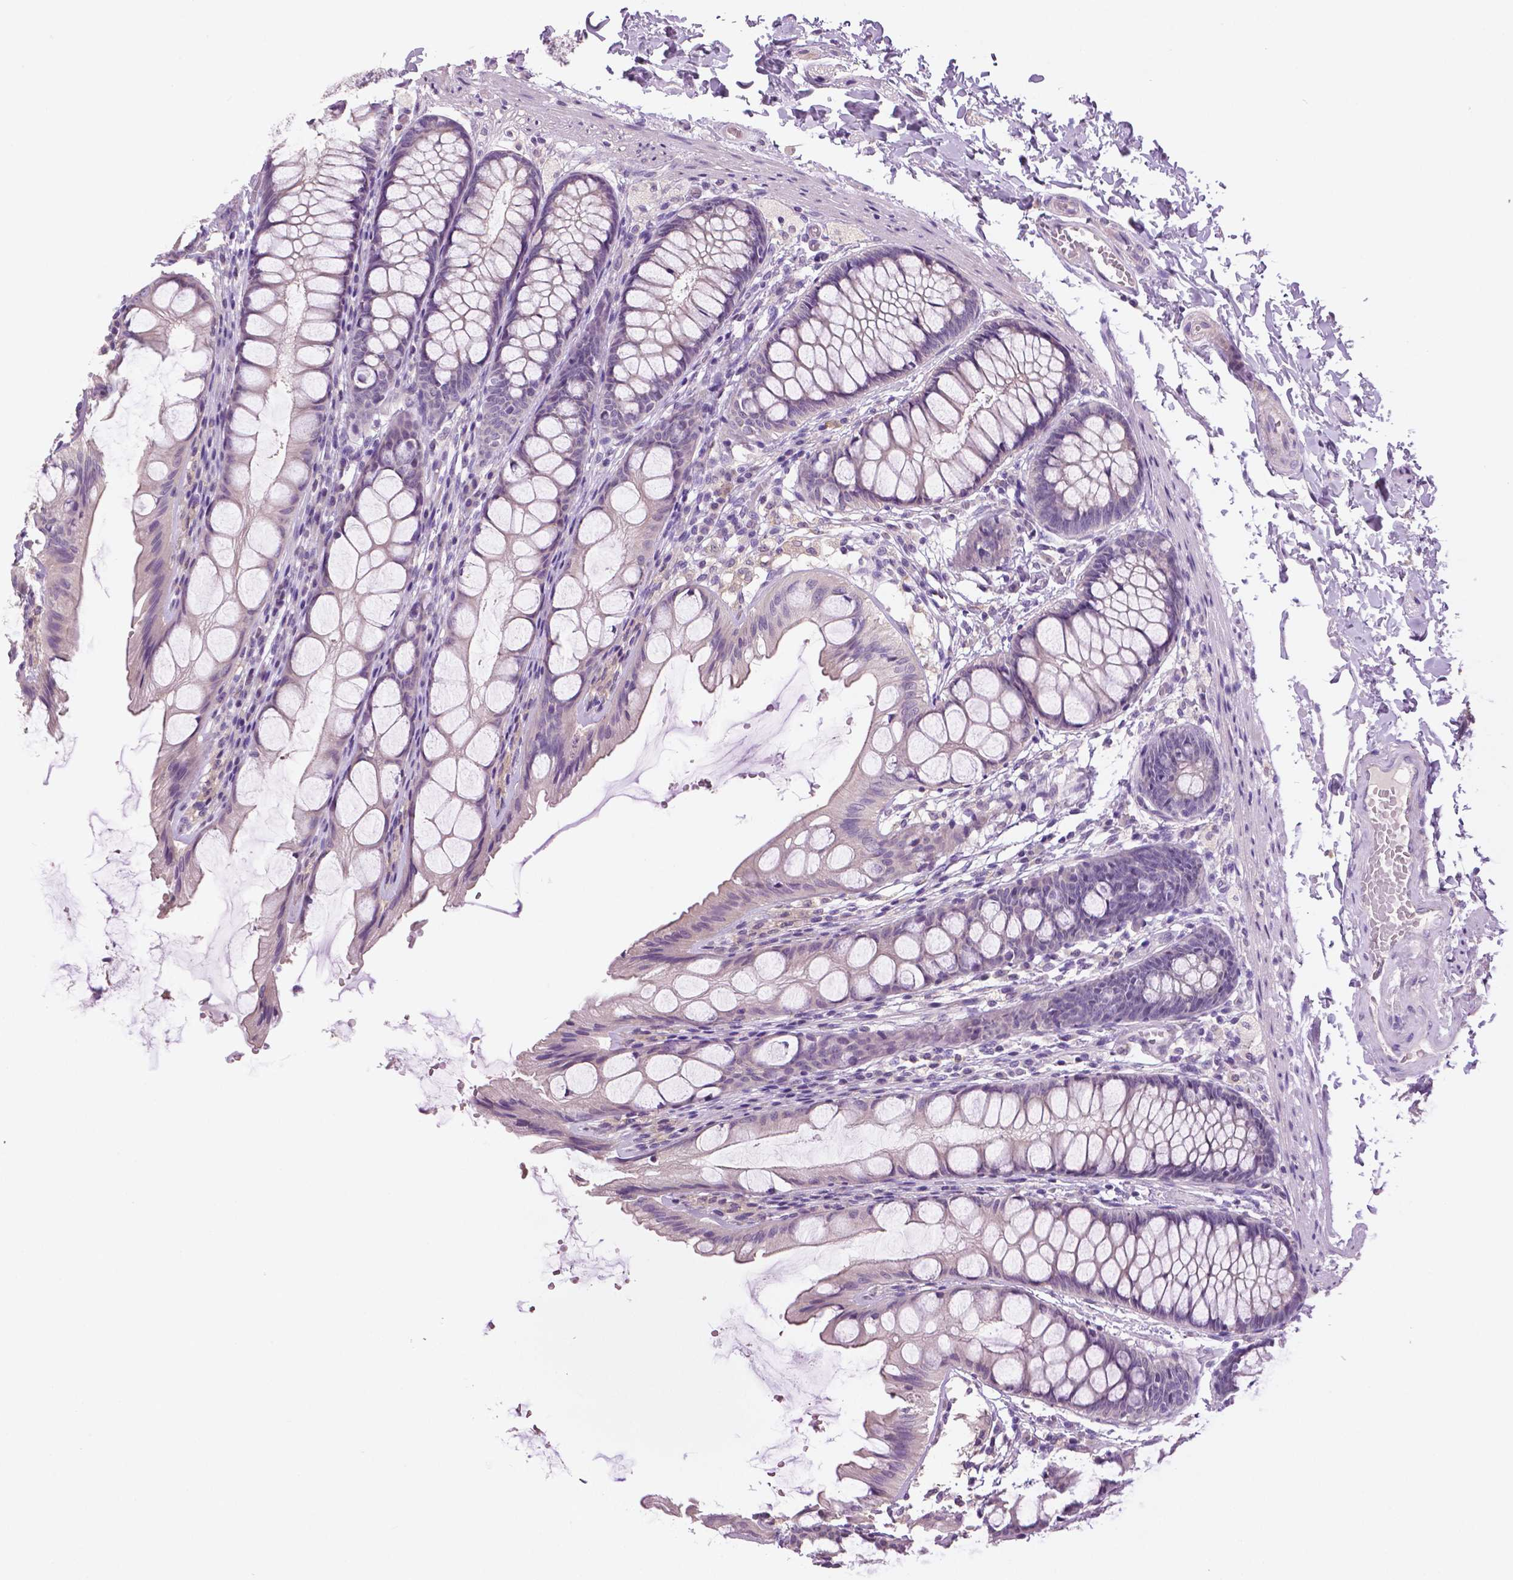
{"staining": {"intensity": "negative", "quantity": "none", "location": "none"}, "tissue": "colon", "cell_type": "Endothelial cells", "image_type": "normal", "snomed": [{"axis": "morphology", "description": "Normal tissue, NOS"}, {"axis": "topography", "description": "Colon"}], "caption": "Immunohistochemical staining of benign colon exhibits no significant staining in endothelial cells. (DAB IHC visualized using brightfield microscopy, high magnification).", "gene": "DNAH12", "patient": {"sex": "male", "age": 47}}